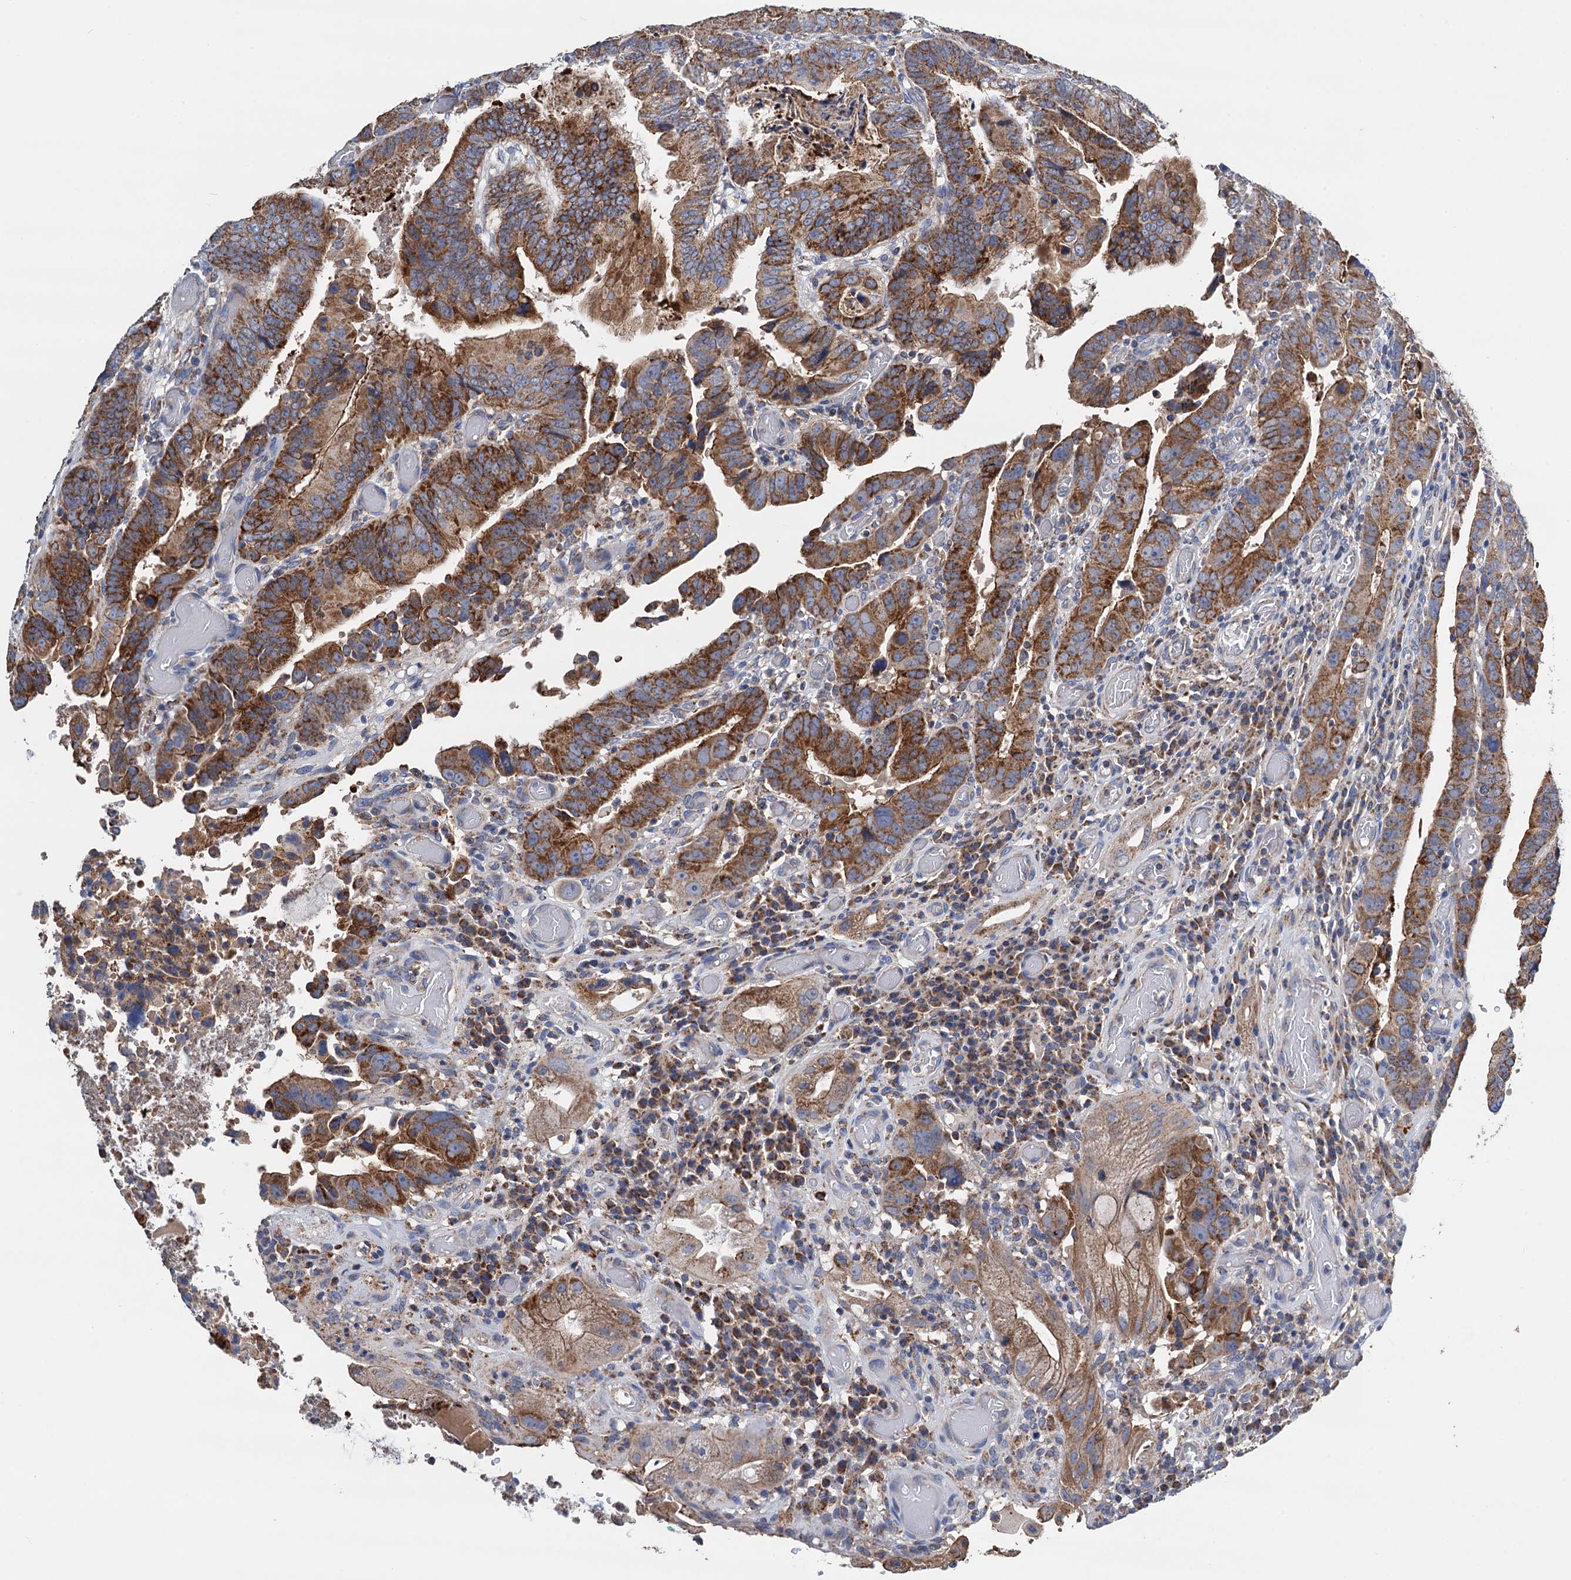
{"staining": {"intensity": "strong", "quantity": ">75%", "location": "cytoplasmic/membranous"}, "tissue": "colorectal cancer", "cell_type": "Tumor cells", "image_type": "cancer", "snomed": [{"axis": "morphology", "description": "Normal tissue, NOS"}, {"axis": "morphology", "description": "Adenocarcinoma, NOS"}, {"axis": "topography", "description": "Rectum"}], "caption": "A high-resolution micrograph shows immunohistochemistry staining of adenocarcinoma (colorectal), which shows strong cytoplasmic/membranous expression in approximately >75% of tumor cells.", "gene": "DGLUCY", "patient": {"sex": "female", "age": 65}}